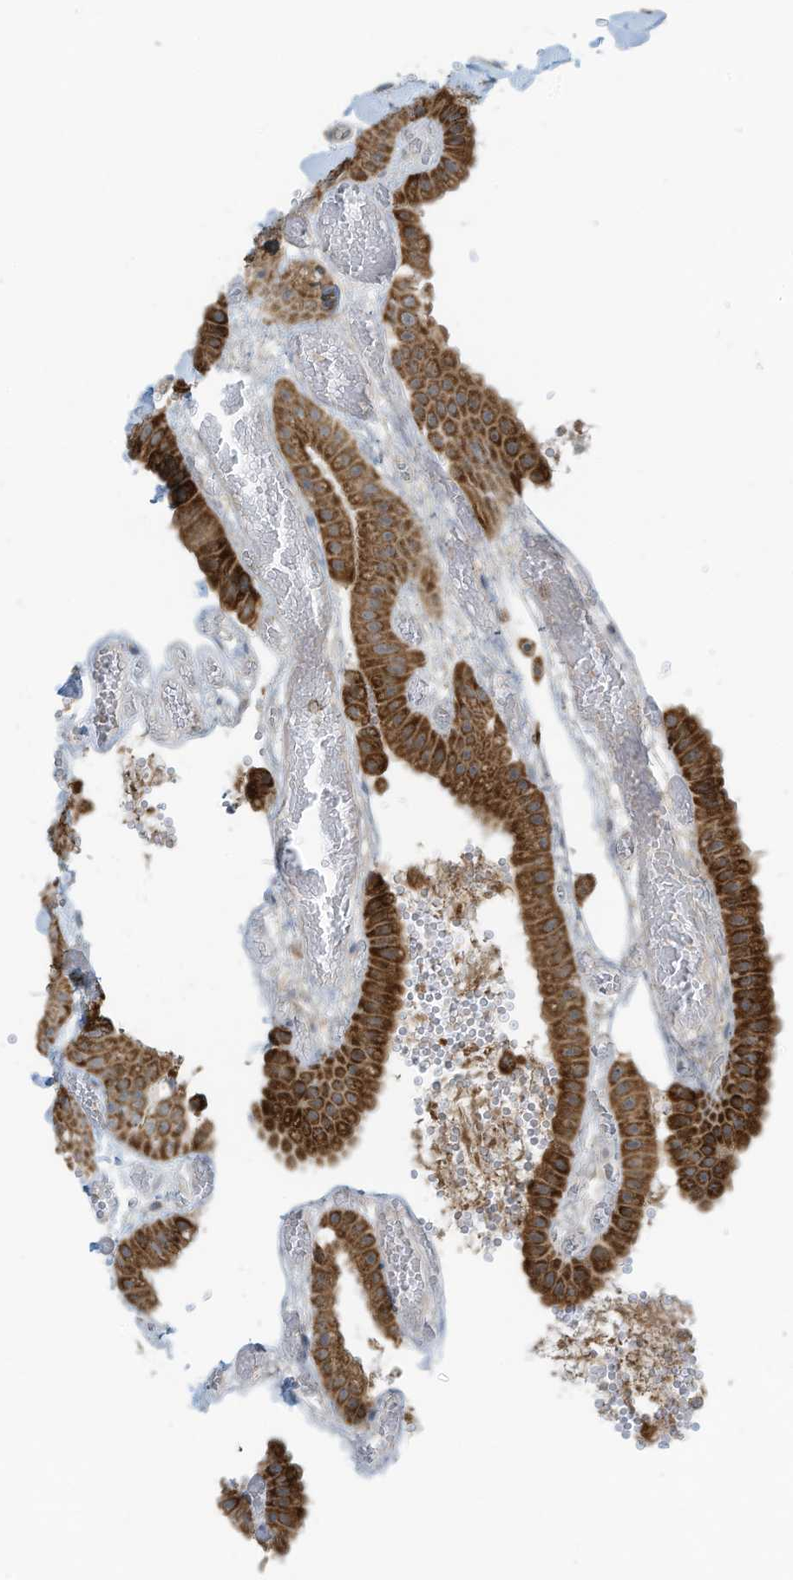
{"staining": {"intensity": "moderate", "quantity": ">75%", "location": "cytoplasmic/membranous"}, "tissue": "gallbladder", "cell_type": "Glandular cells", "image_type": "normal", "snomed": [{"axis": "morphology", "description": "Normal tissue, NOS"}, {"axis": "topography", "description": "Gallbladder"}], "caption": "There is medium levels of moderate cytoplasmic/membranous expression in glandular cells of unremarkable gallbladder, as demonstrated by immunohistochemical staining (brown color).", "gene": "METTL6", "patient": {"sex": "female", "age": 64}}